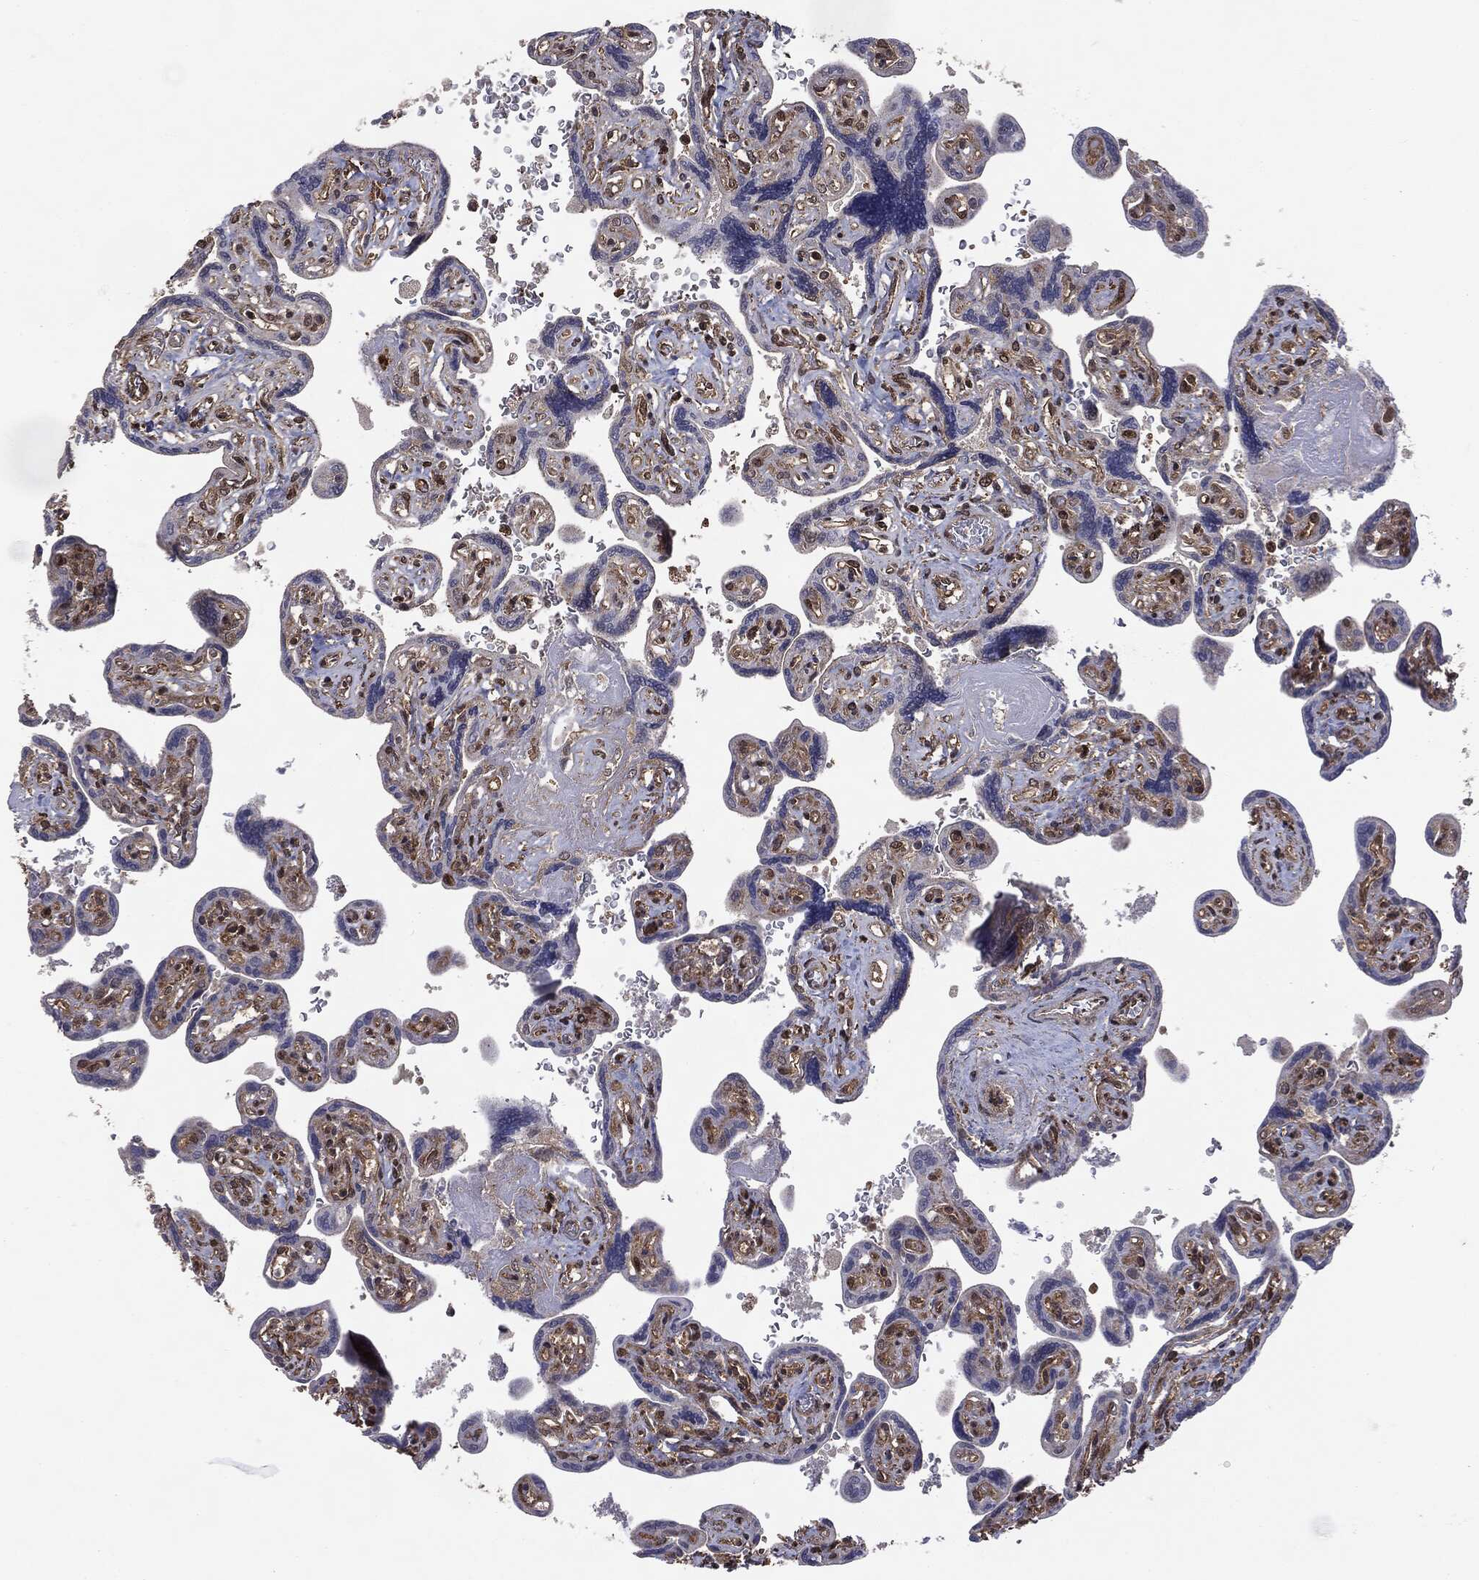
{"staining": {"intensity": "strong", "quantity": "<25%", "location": "nuclear"}, "tissue": "placenta", "cell_type": "Decidual cells", "image_type": "normal", "snomed": [{"axis": "morphology", "description": "Normal tissue, NOS"}, {"axis": "topography", "description": "Placenta"}], "caption": "Strong nuclear expression for a protein is identified in about <25% of decidual cells of normal placenta using immunohistochemistry (IHC).", "gene": "PTPA", "patient": {"sex": "female", "age": 32}}